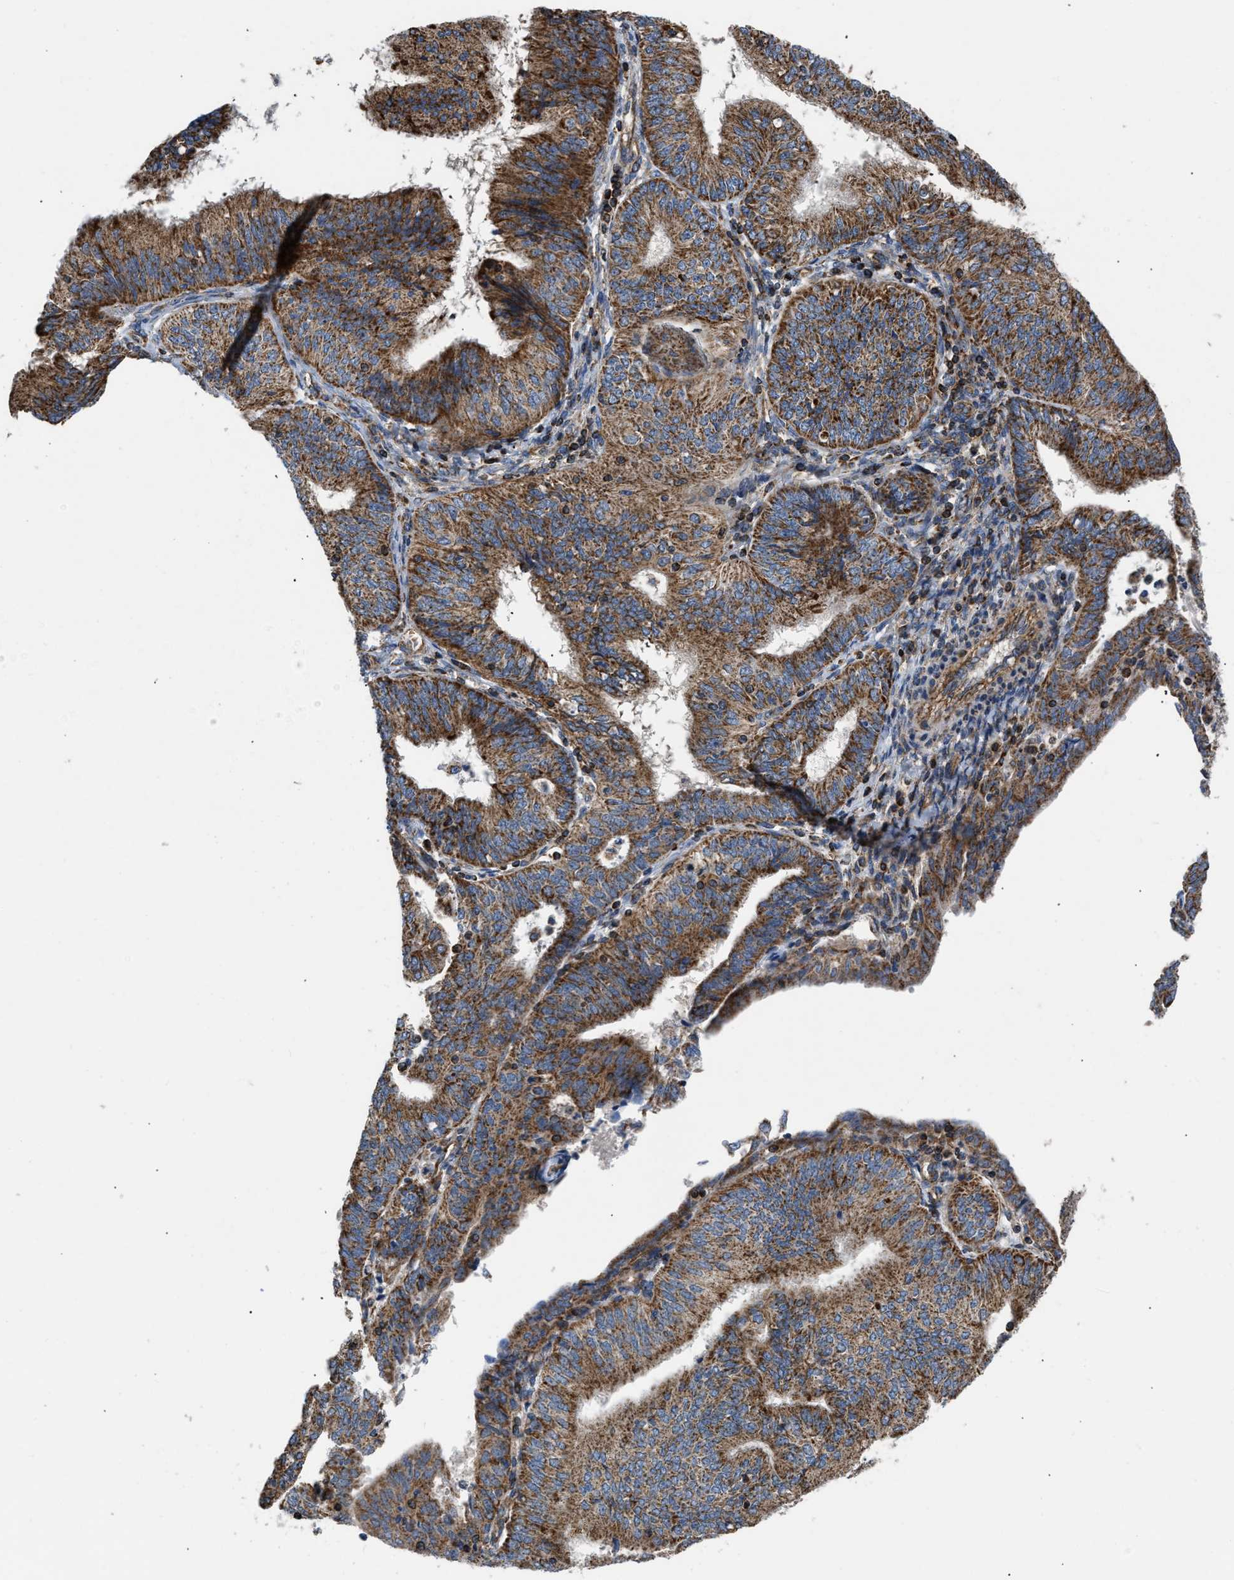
{"staining": {"intensity": "strong", "quantity": ">75%", "location": "cytoplasmic/membranous"}, "tissue": "endometrial cancer", "cell_type": "Tumor cells", "image_type": "cancer", "snomed": [{"axis": "morphology", "description": "Adenocarcinoma, NOS"}, {"axis": "topography", "description": "Endometrium"}], "caption": "DAB immunohistochemical staining of endometrial cancer exhibits strong cytoplasmic/membranous protein expression in approximately >75% of tumor cells. (IHC, brightfield microscopy, high magnification).", "gene": "OPTN", "patient": {"sex": "female", "age": 58}}